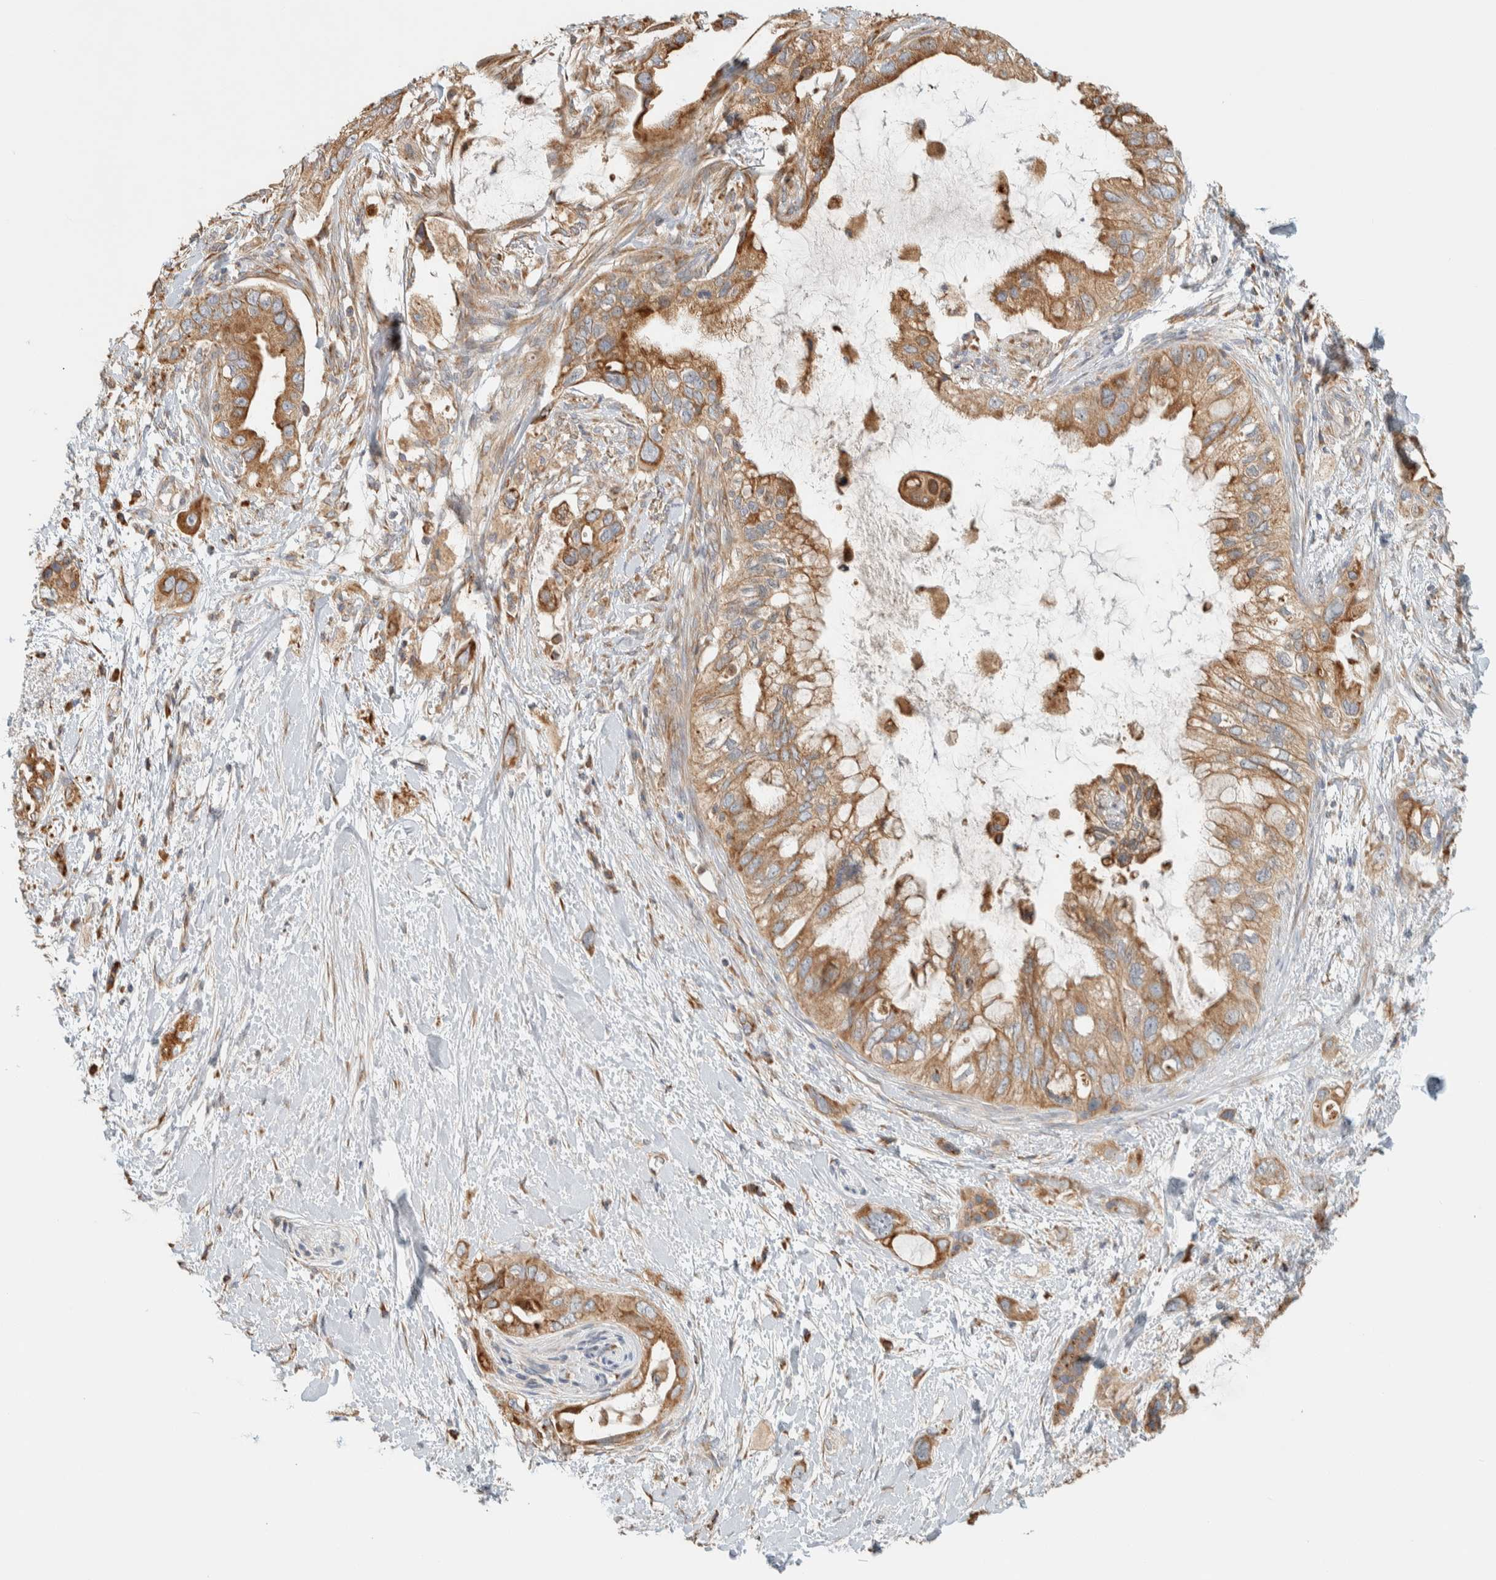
{"staining": {"intensity": "moderate", "quantity": ">75%", "location": "cytoplasmic/membranous"}, "tissue": "pancreatic cancer", "cell_type": "Tumor cells", "image_type": "cancer", "snomed": [{"axis": "morphology", "description": "Adenocarcinoma, NOS"}, {"axis": "topography", "description": "Pancreas"}], "caption": "Immunohistochemistry of adenocarcinoma (pancreatic) exhibits medium levels of moderate cytoplasmic/membranous expression in approximately >75% of tumor cells.", "gene": "RAB11FIP1", "patient": {"sex": "female", "age": 56}}